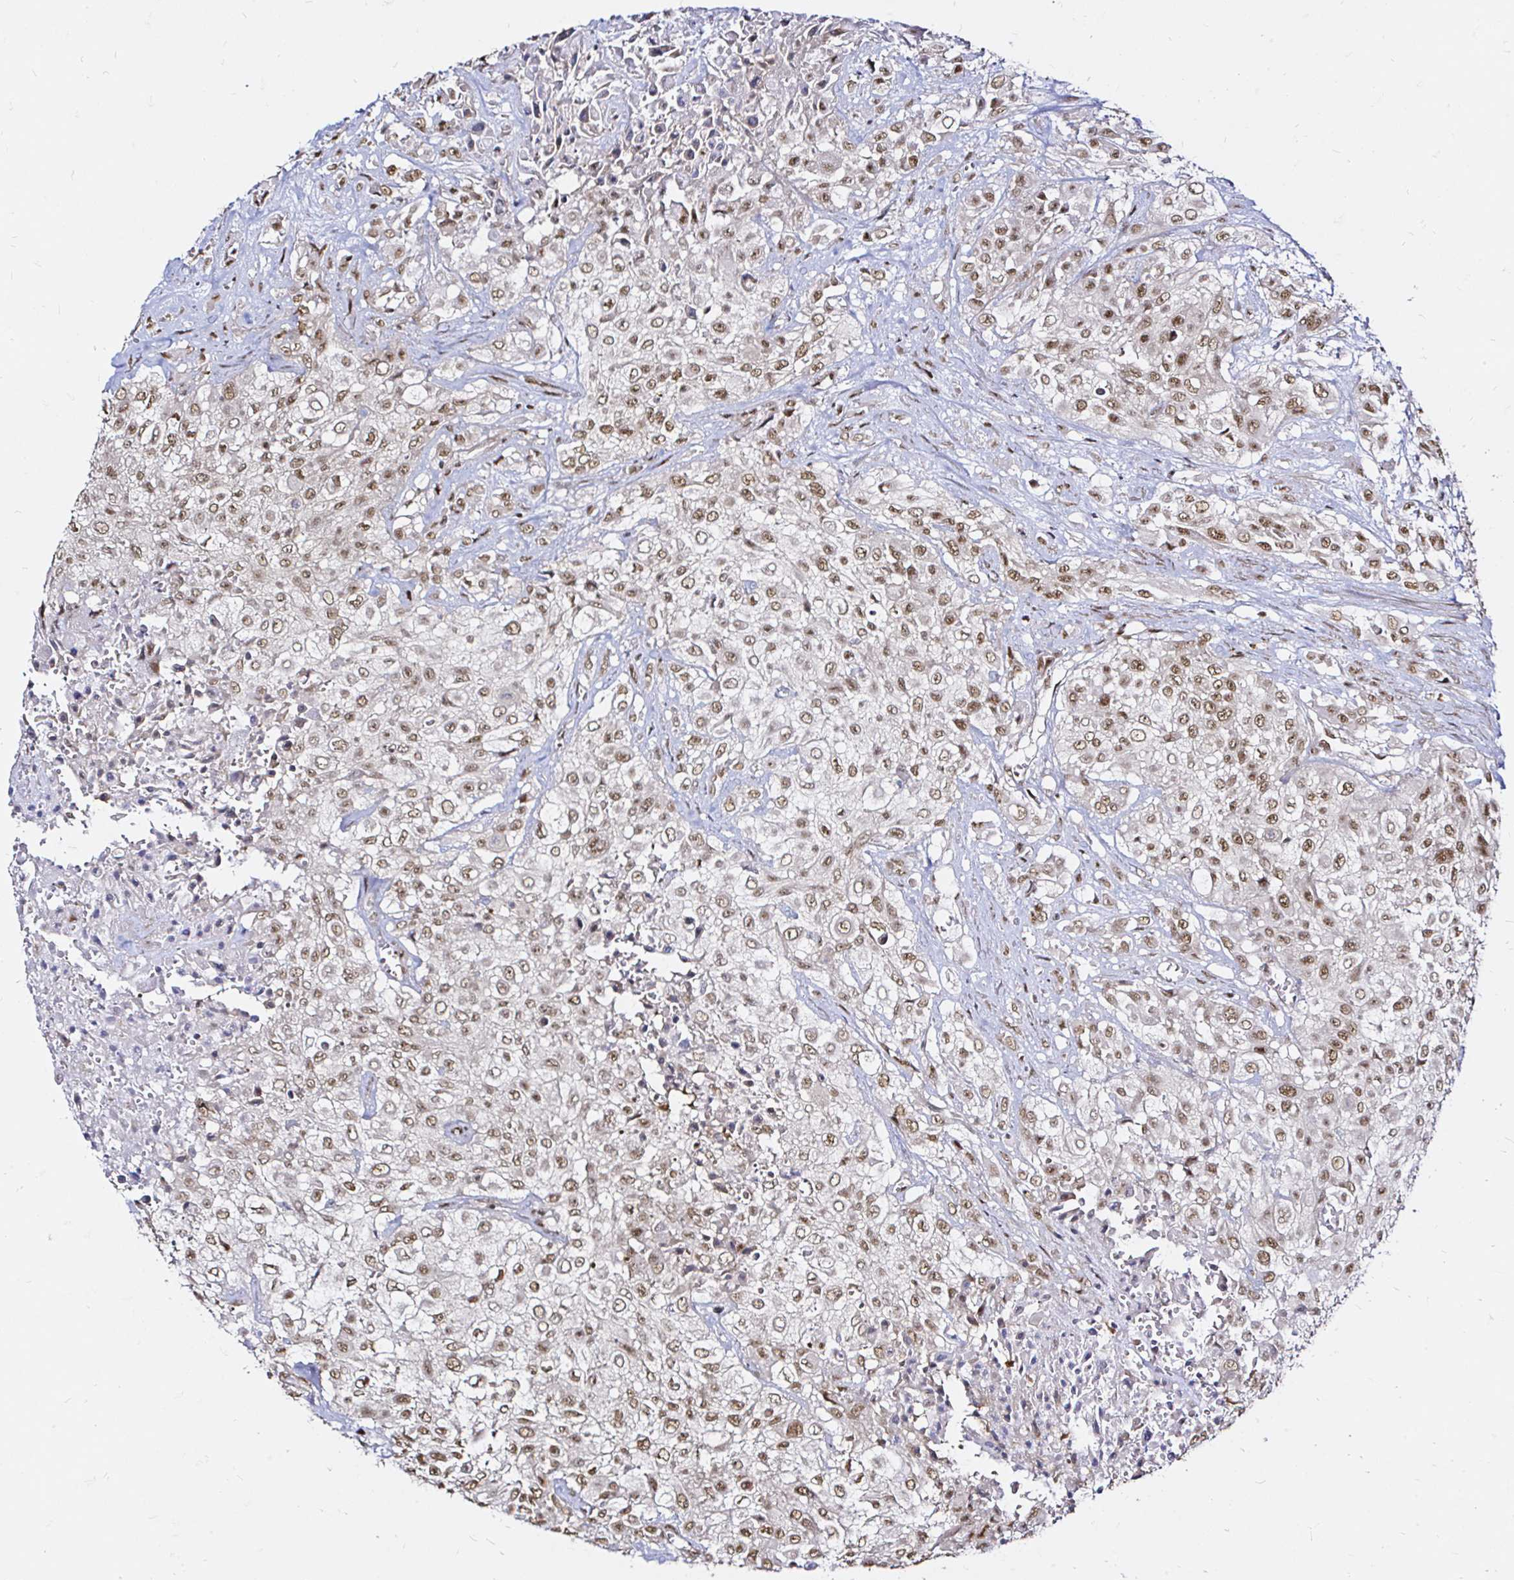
{"staining": {"intensity": "moderate", "quantity": ">75%", "location": "nuclear"}, "tissue": "urothelial cancer", "cell_type": "Tumor cells", "image_type": "cancer", "snomed": [{"axis": "morphology", "description": "Urothelial carcinoma, High grade"}, {"axis": "topography", "description": "Urinary bladder"}], "caption": "Immunohistochemistry (DAB (3,3'-diaminobenzidine)) staining of human urothelial carcinoma (high-grade) exhibits moderate nuclear protein positivity in approximately >75% of tumor cells.", "gene": "SNRPC", "patient": {"sex": "male", "age": 57}}